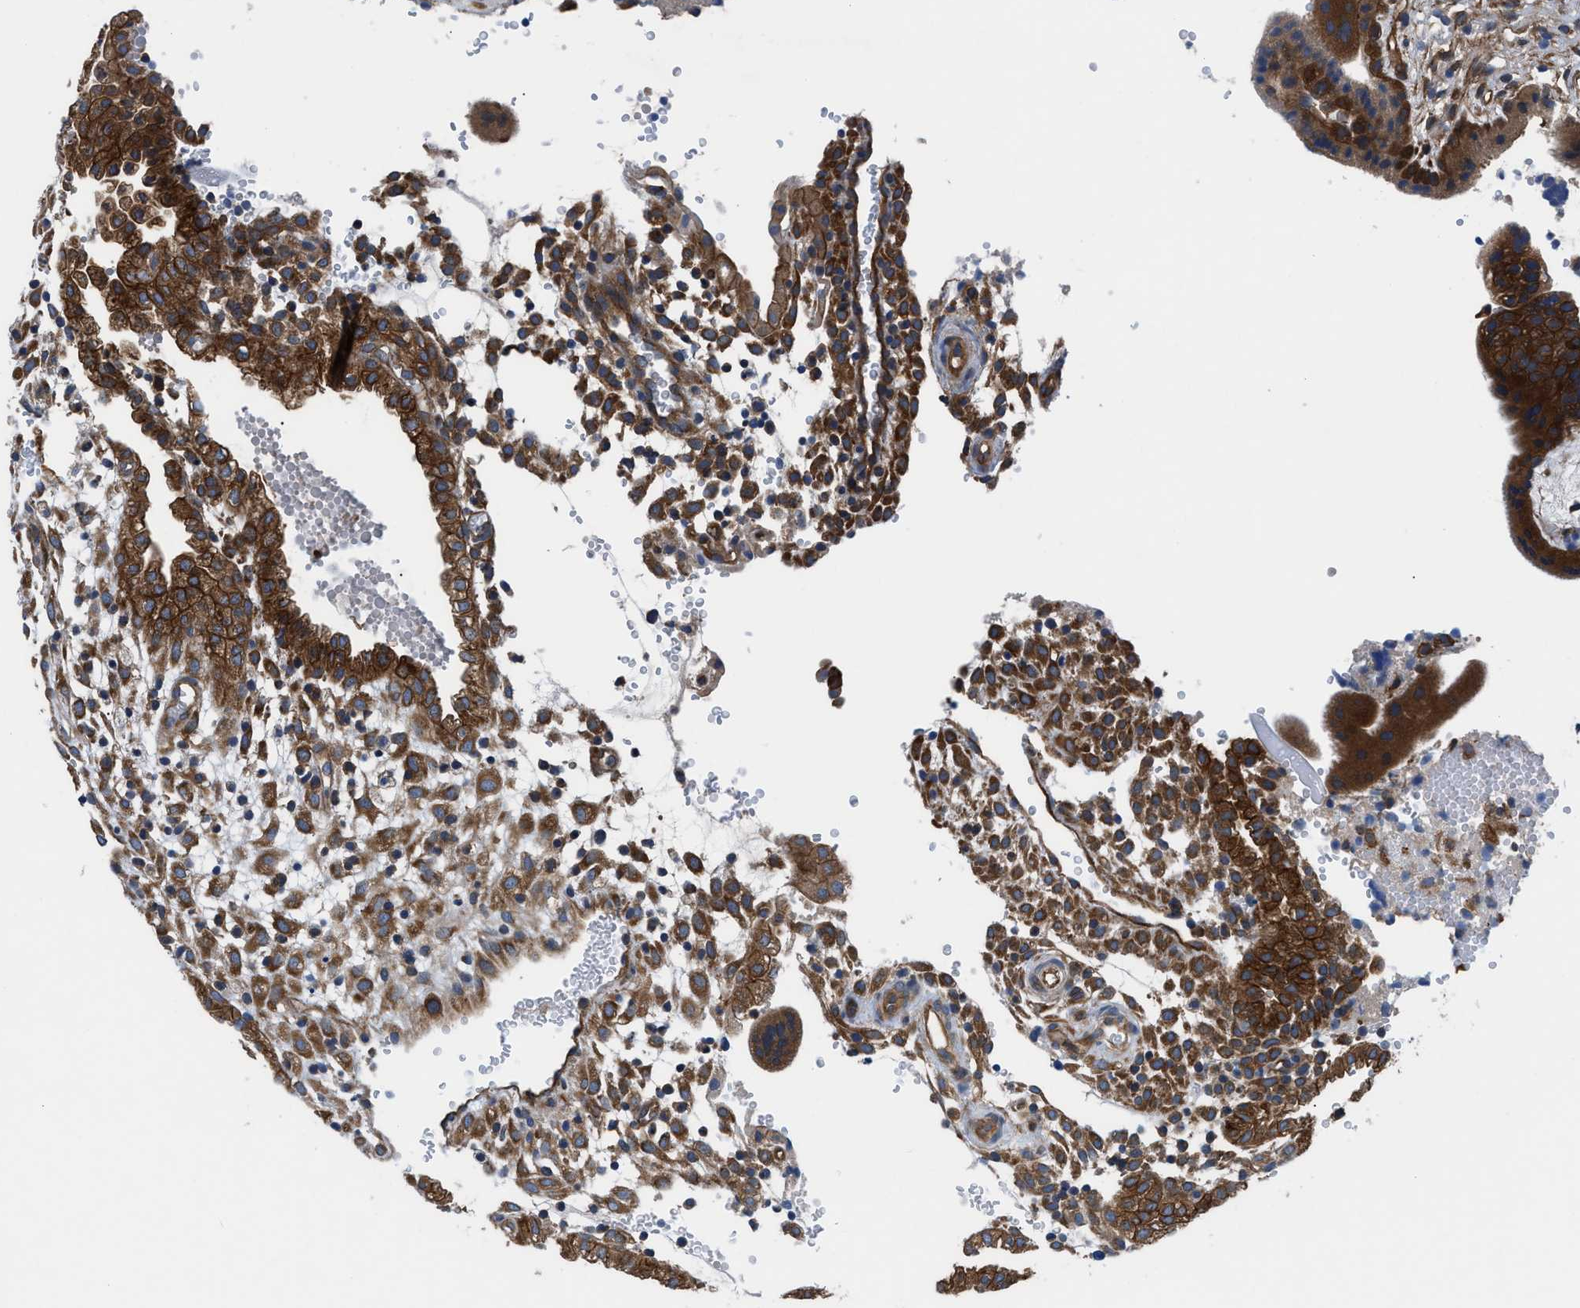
{"staining": {"intensity": "strong", "quantity": ">75%", "location": "cytoplasmic/membranous"}, "tissue": "placenta", "cell_type": "Decidual cells", "image_type": "normal", "snomed": [{"axis": "morphology", "description": "Normal tissue, NOS"}, {"axis": "topography", "description": "Placenta"}], "caption": "Placenta stained with DAB (3,3'-diaminobenzidine) immunohistochemistry (IHC) exhibits high levels of strong cytoplasmic/membranous positivity in approximately >75% of decidual cells.", "gene": "TRIP4", "patient": {"sex": "female", "age": 18}}